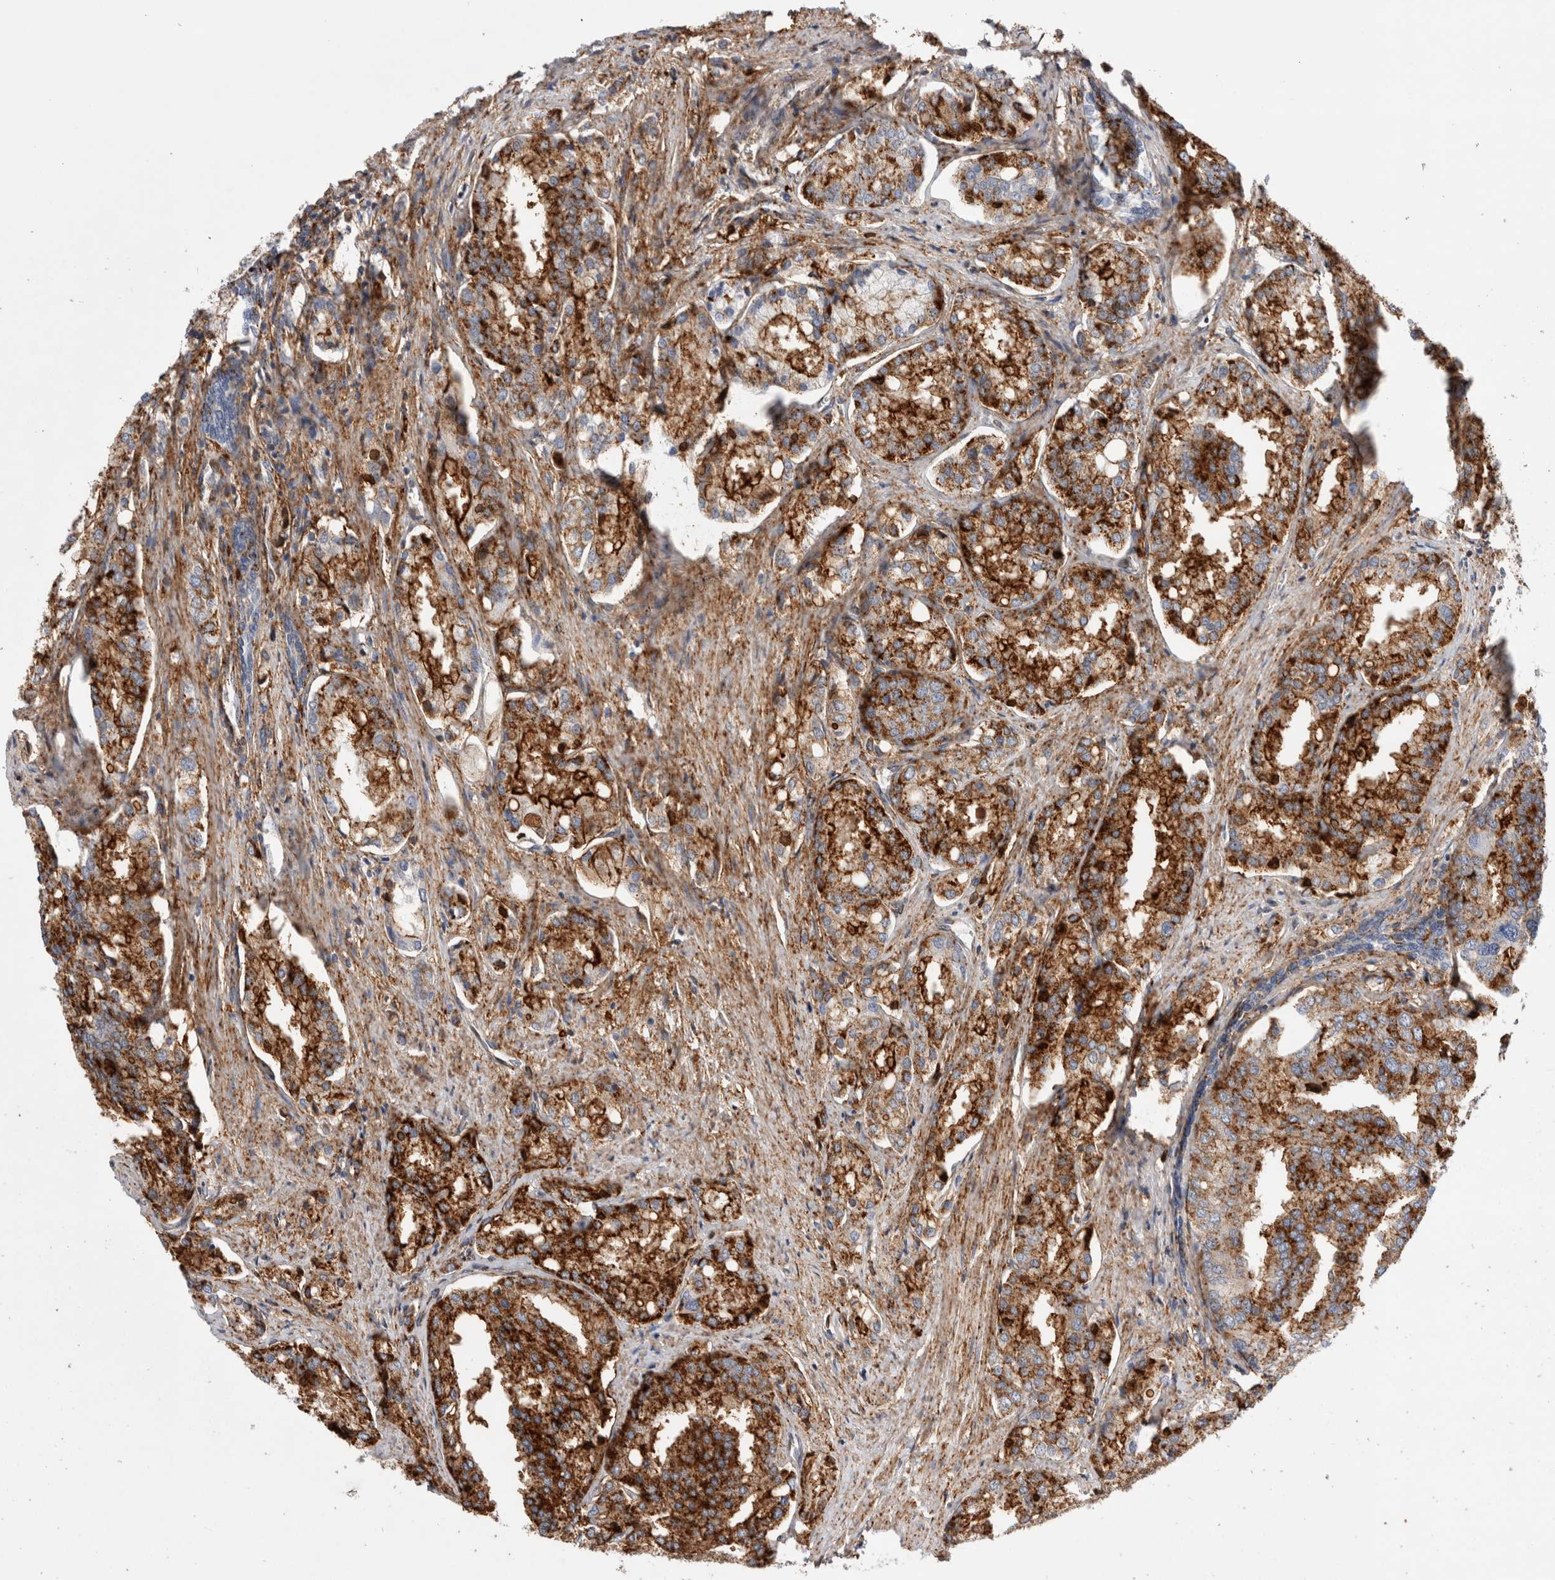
{"staining": {"intensity": "moderate", "quantity": ">75%", "location": "cytoplasmic/membranous"}, "tissue": "prostate cancer", "cell_type": "Tumor cells", "image_type": "cancer", "snomed": [{"axis": "morphology", "description": "Adenocarcinoma, High grade"}, {"axis": "topography", "description": "Prostate"}], "caption": "Human high-grade adenocarcinoma (prostate) stained with a protein marker shows moderate staining in tumor cells.", "gene": "CCDC88B", "patient": {"sex": "male", "age": 50}}